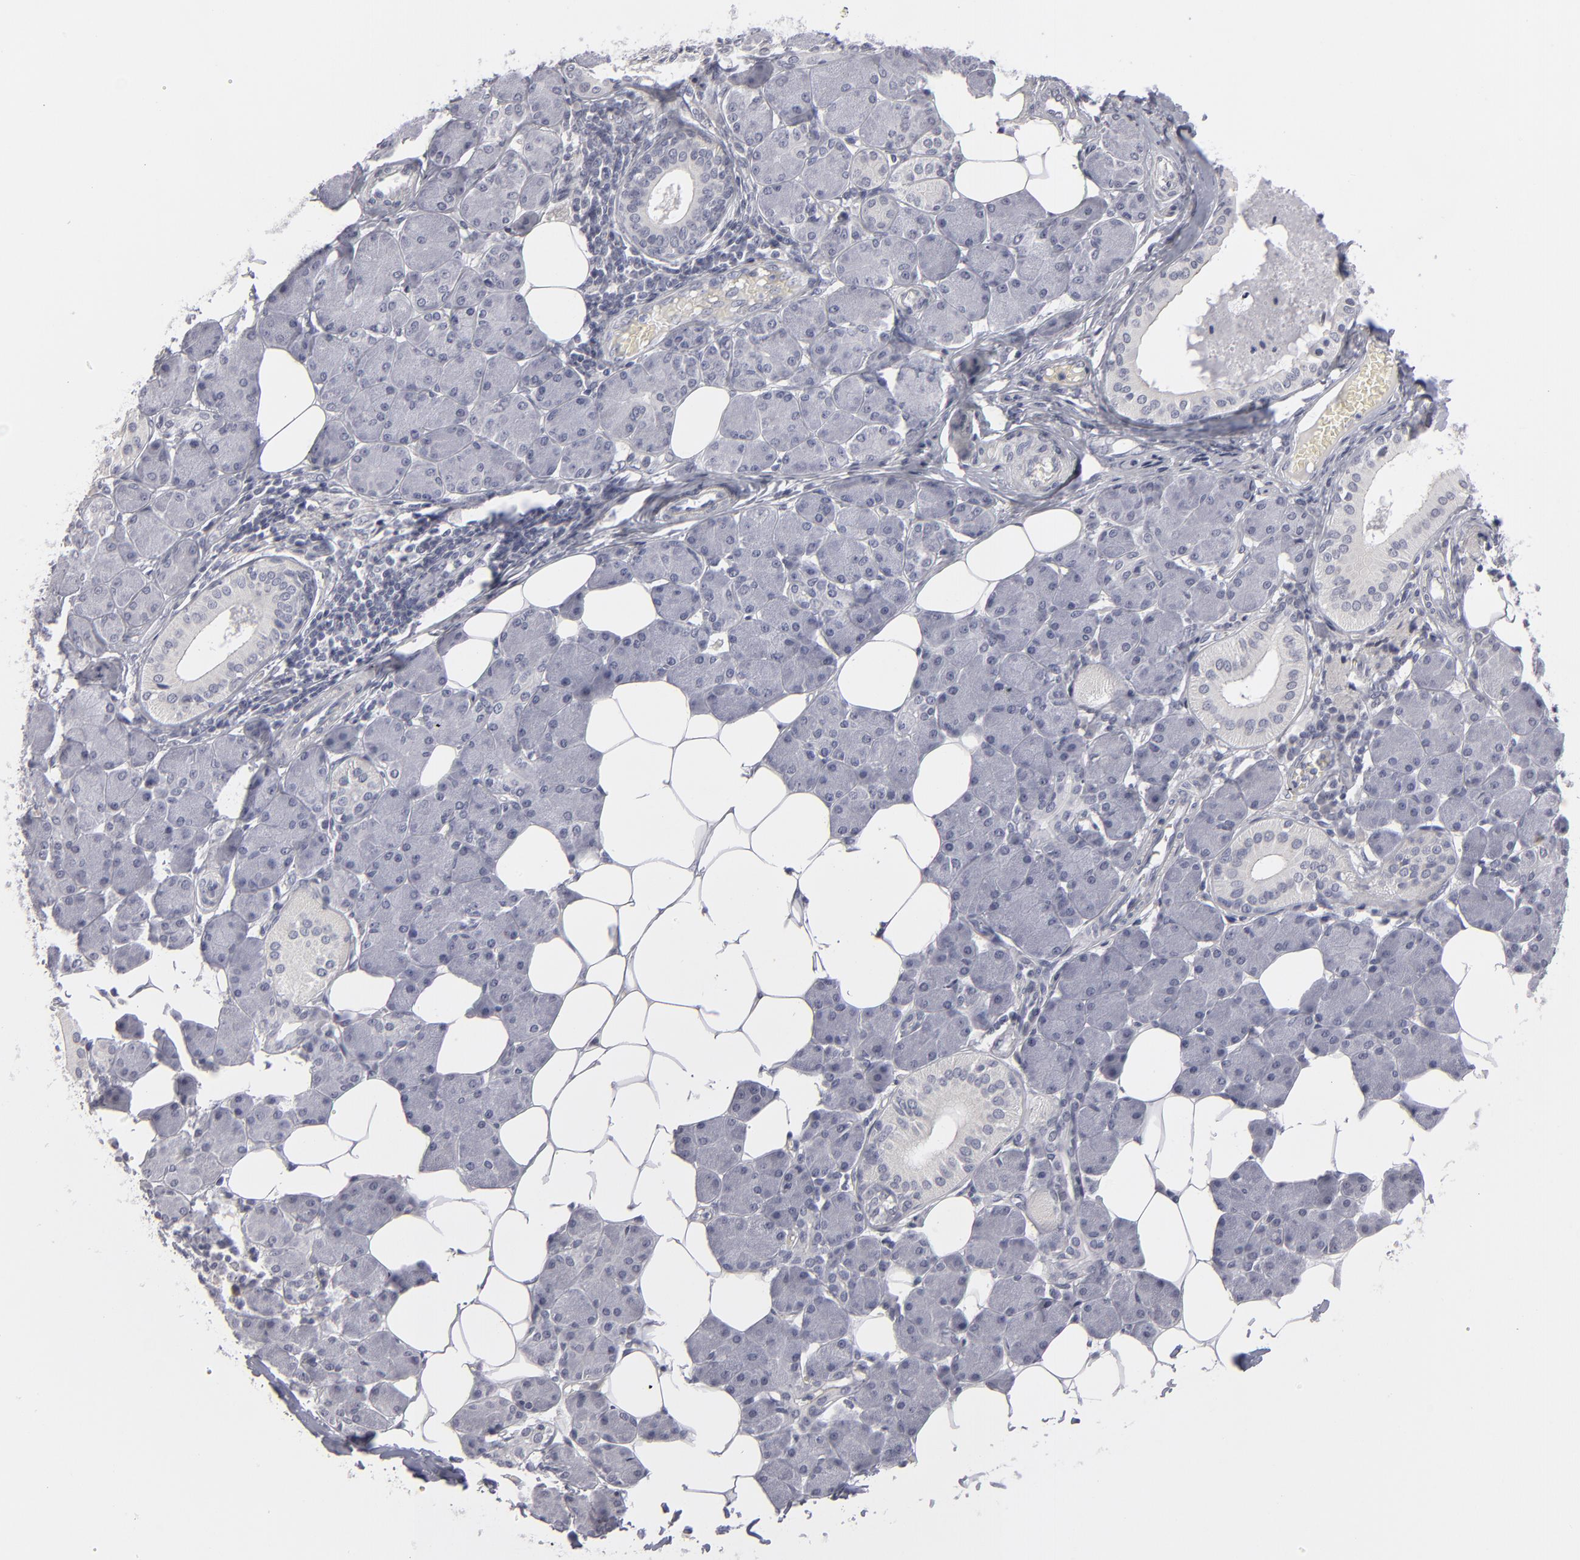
{"staining": {"intensity": "negative", "quantity": "none", "location": "none"}, "tissue": "salivary gland", "cell_type": "Glandular cells", "image_type": "normal", "snomed": [{"axis": "morphology", "description": "Normal tissue, NOS"}, {"axis": "morphology", "description": "Adenoma, NOS"}, {"axis": "topography", "description": "Salivary gland"}], "caption": "This is an immunohistochemistry histopathology image of benign salivary gland. There is no positivity in glandular cells.", "gene": "KIAA1210", "patient": {"sex": "female", "age": 32}}